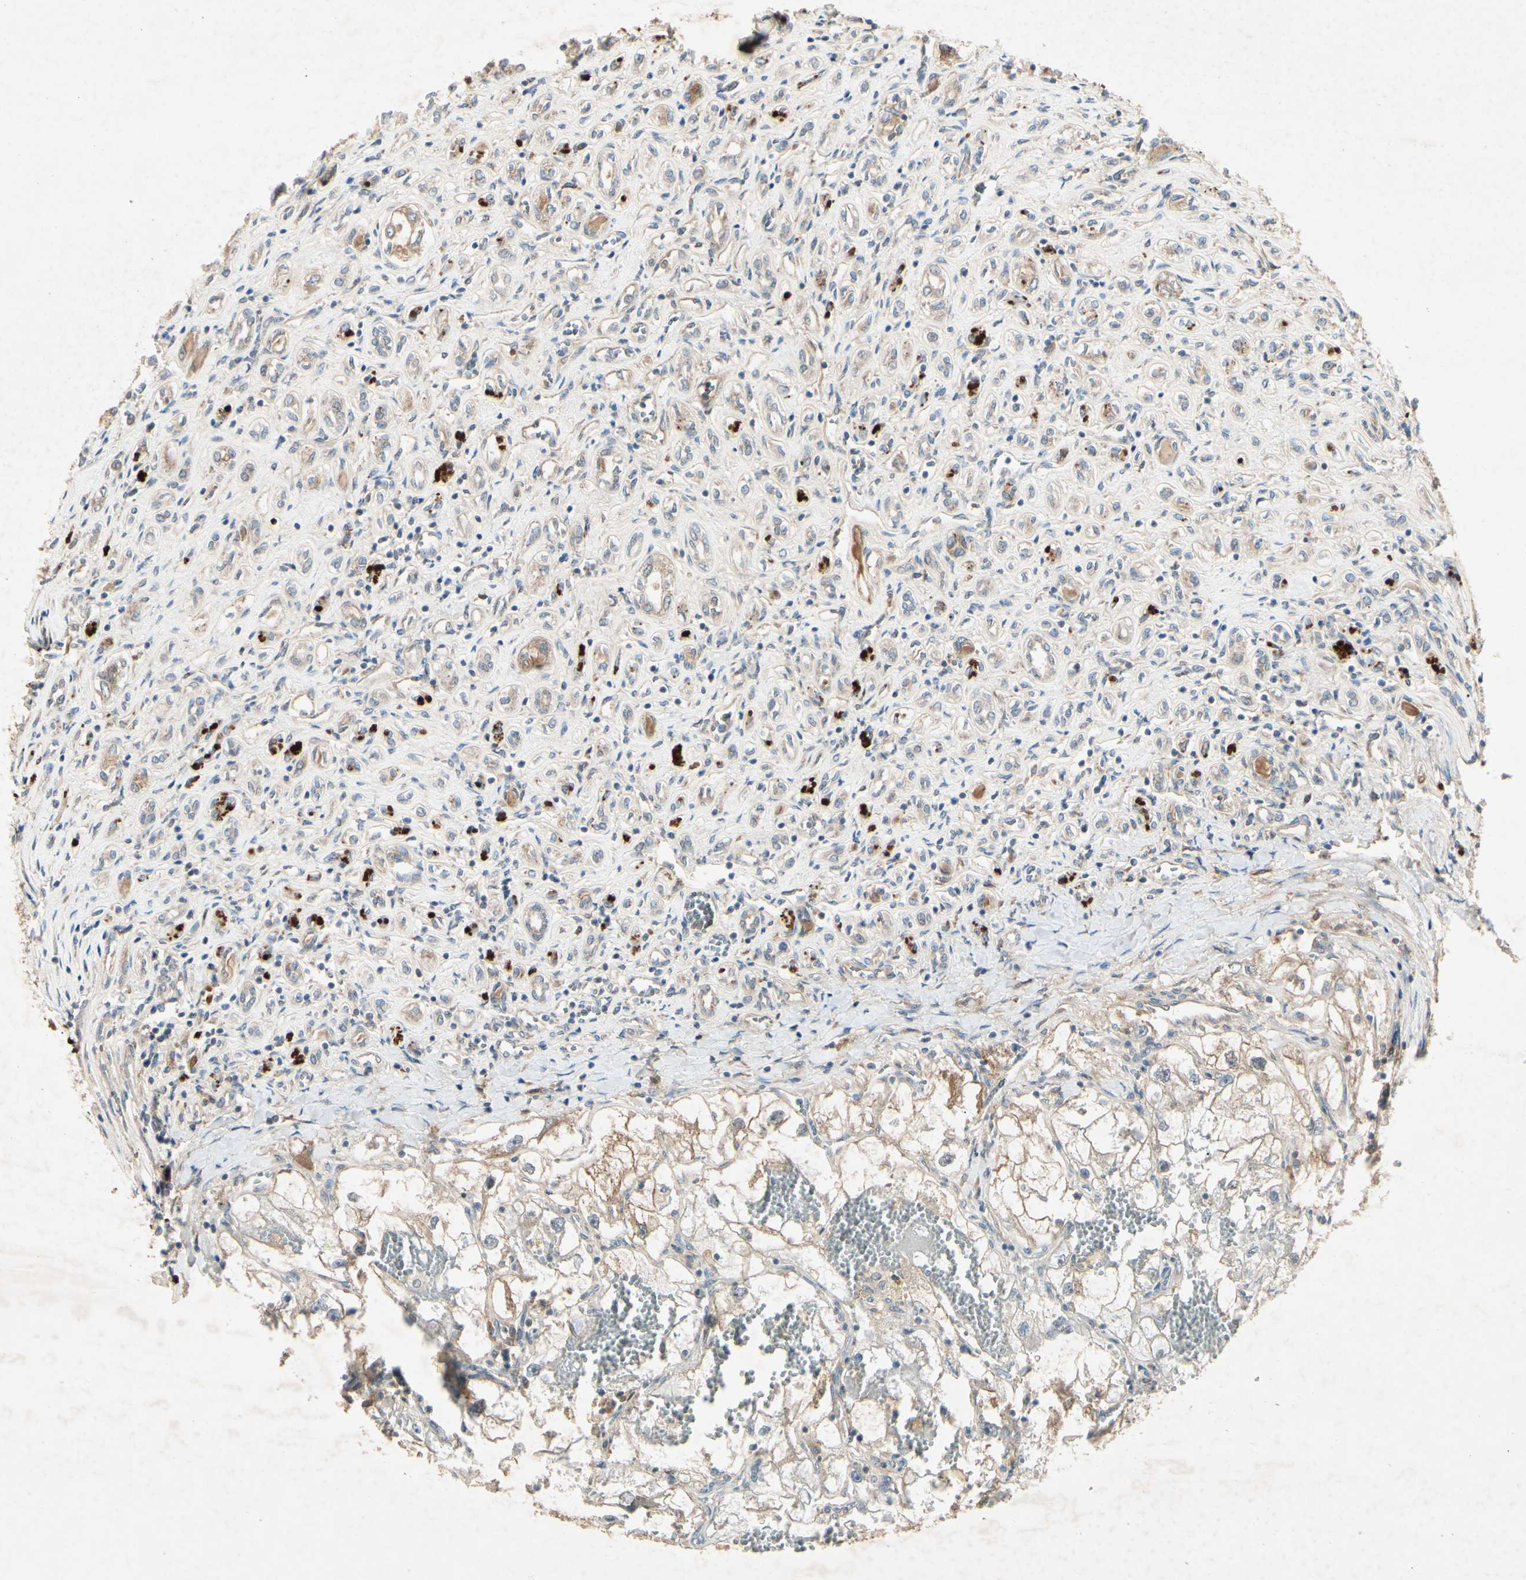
{"staining": {"intensity": "weak", "quantity": "25%-75%", "location": "cytoplasmic/membranous"}, "tissue": "renal cancer", "cell_type": "Tumor cells", "image_type": "cancer", "snomed": [{"axis": "morphology", "description": "Adenocarcinoma, NOS"}, {"axis": "topography", "description": "Kidney"}], "caption": "An immunohistochemistry (IHC) histopathology image of tumor tissue is shown. Protein staining in brown labels weak cytoplasmic/membranous positivity in renal cancer (adenocarcinoma) within tumor cells.", "gene": "RNF14", "patient": {"sex": "female", "age": 70}}